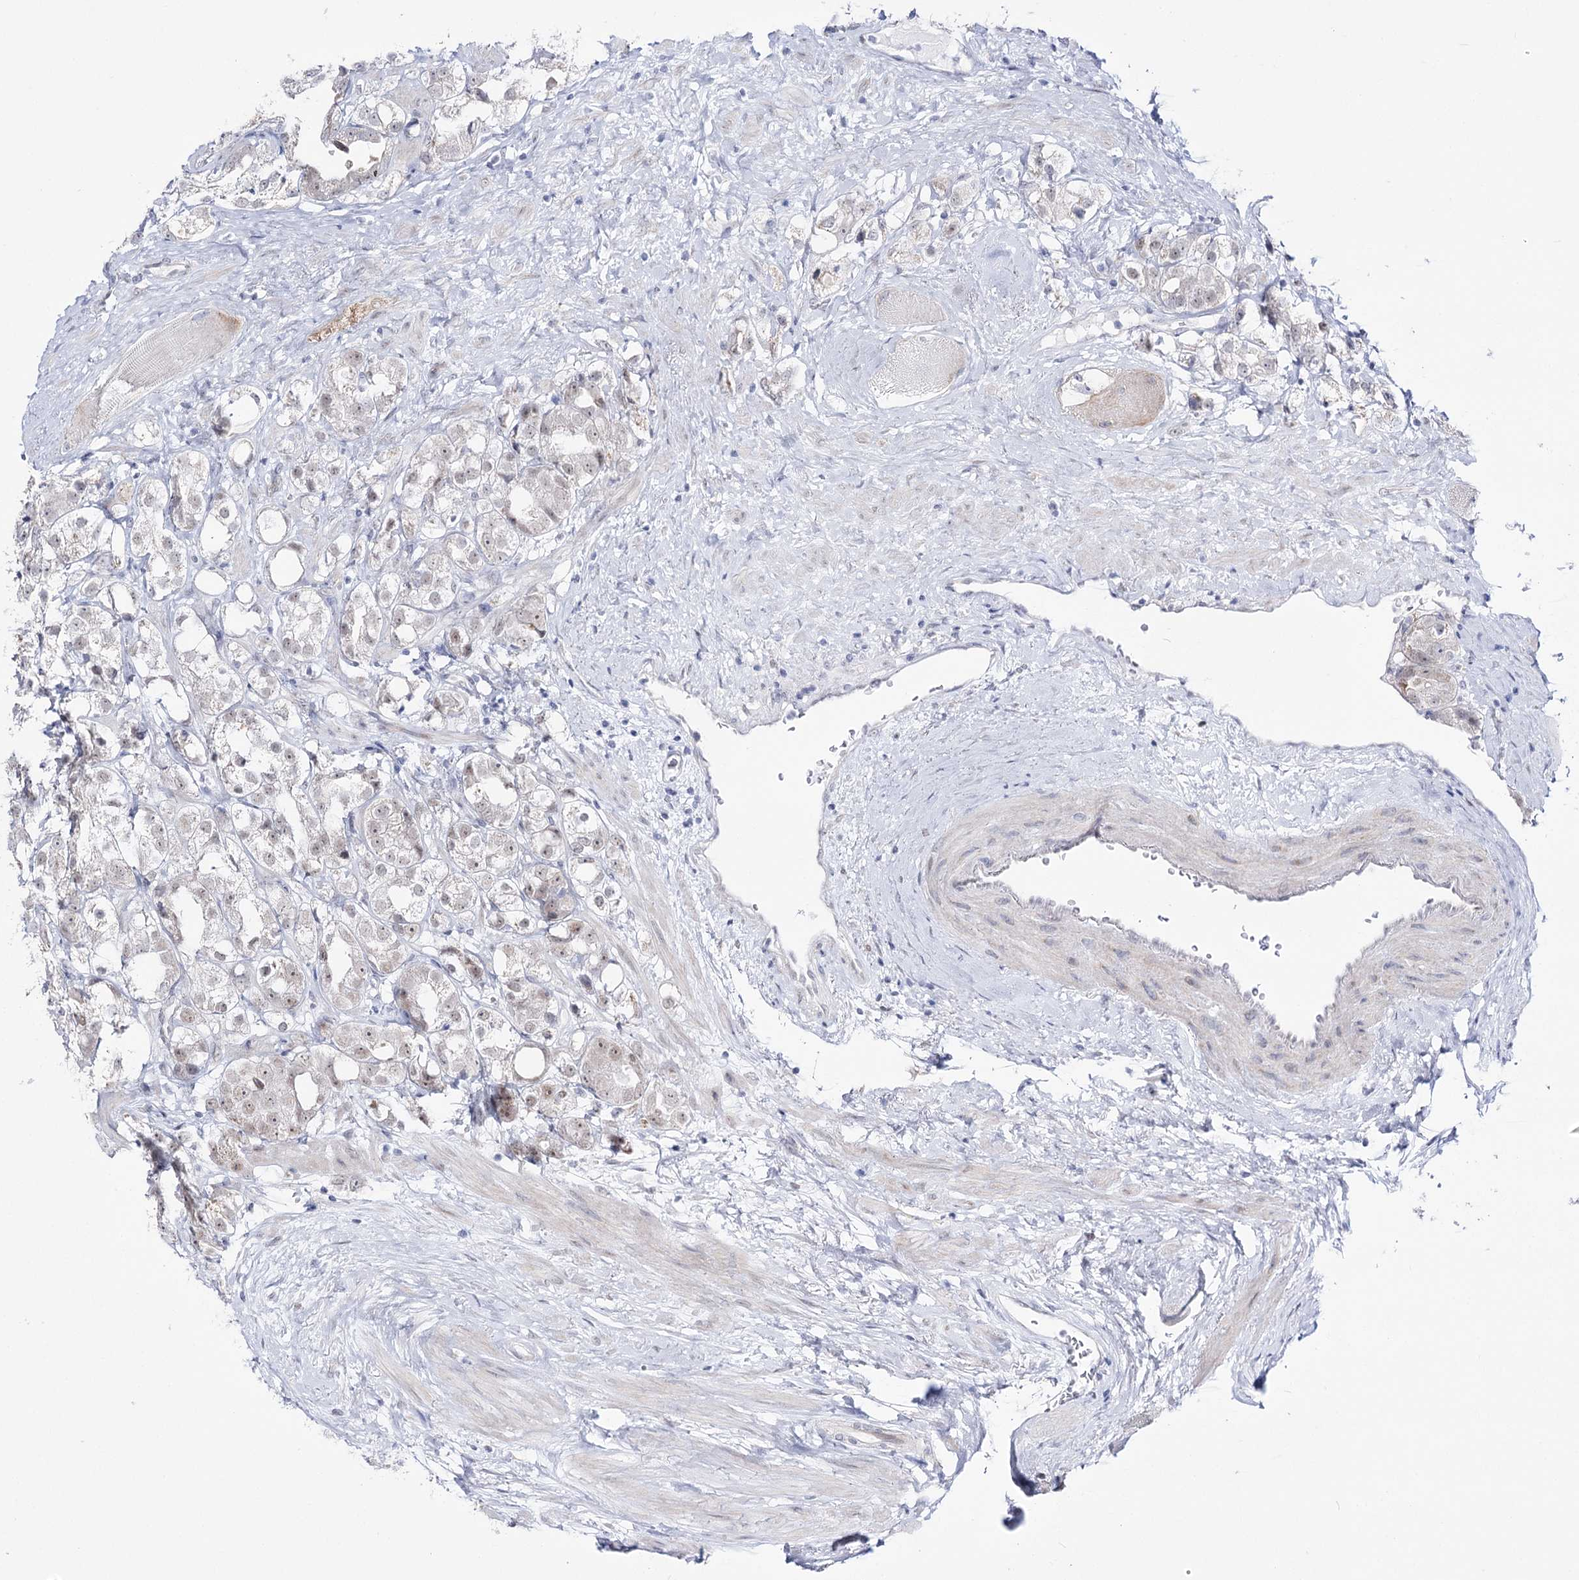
{"staining": {"intensity": "weak", "quantity": "<25%", "location": "nuclear"}, "tissue": "prostate cancer", "cell_type": "Tumor cells", "image_type": "cancer", "snomed": [{"axis": "morphology", "description": "Adenocarcinoma, NOS"}, {"axis": "topography", "description": "Prostate"}], "caption": "High power microscopy histopathology image of an immunohistochemistry (IHC) histopathology image of prostate cancer, revealing no significant expression in tumor cells.", "gene": "RBM15B", "patient": {"sex": "male", "age": 79}}